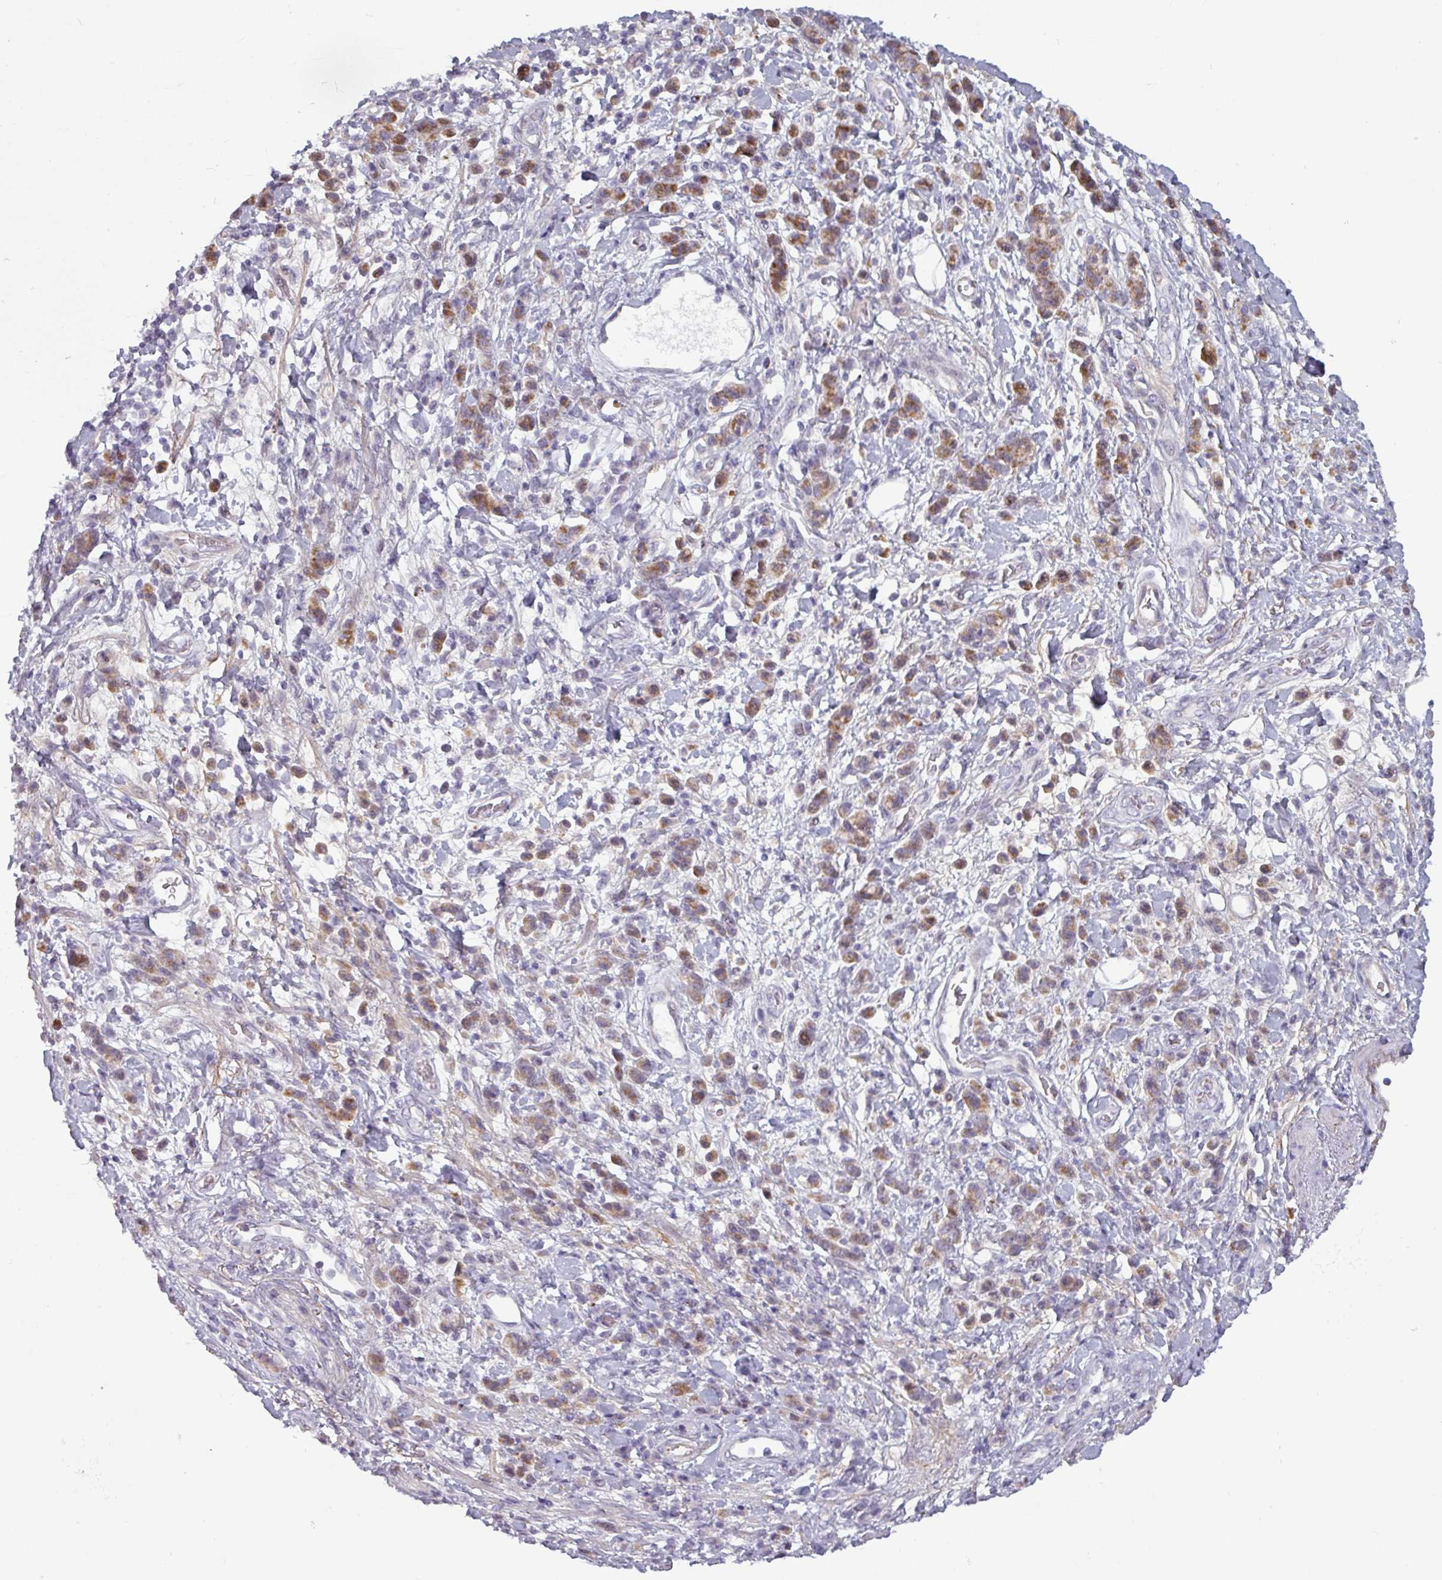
{"staining": {"intensity": "moderate", "quantity": ">75%", "location": "cytoplasmic/membranous"}, "tissue": "stomach cancer", "cell_type": "Tumor cells", "image_type": "cancer", "snomed": [{"axis": "morphology", "description": "Adenocarcinoma, NOS"}, {"axis": "topography", "description": "Stomach"}], "caption": "A medium amount of moderate cytoplasmic/membranous expression is seen in about >75% of tumor cells in stomach cancer (adenocarcinoma) tissue.", "gene": "C2orf16", "patient": {"sex": "male", "age": 77}}